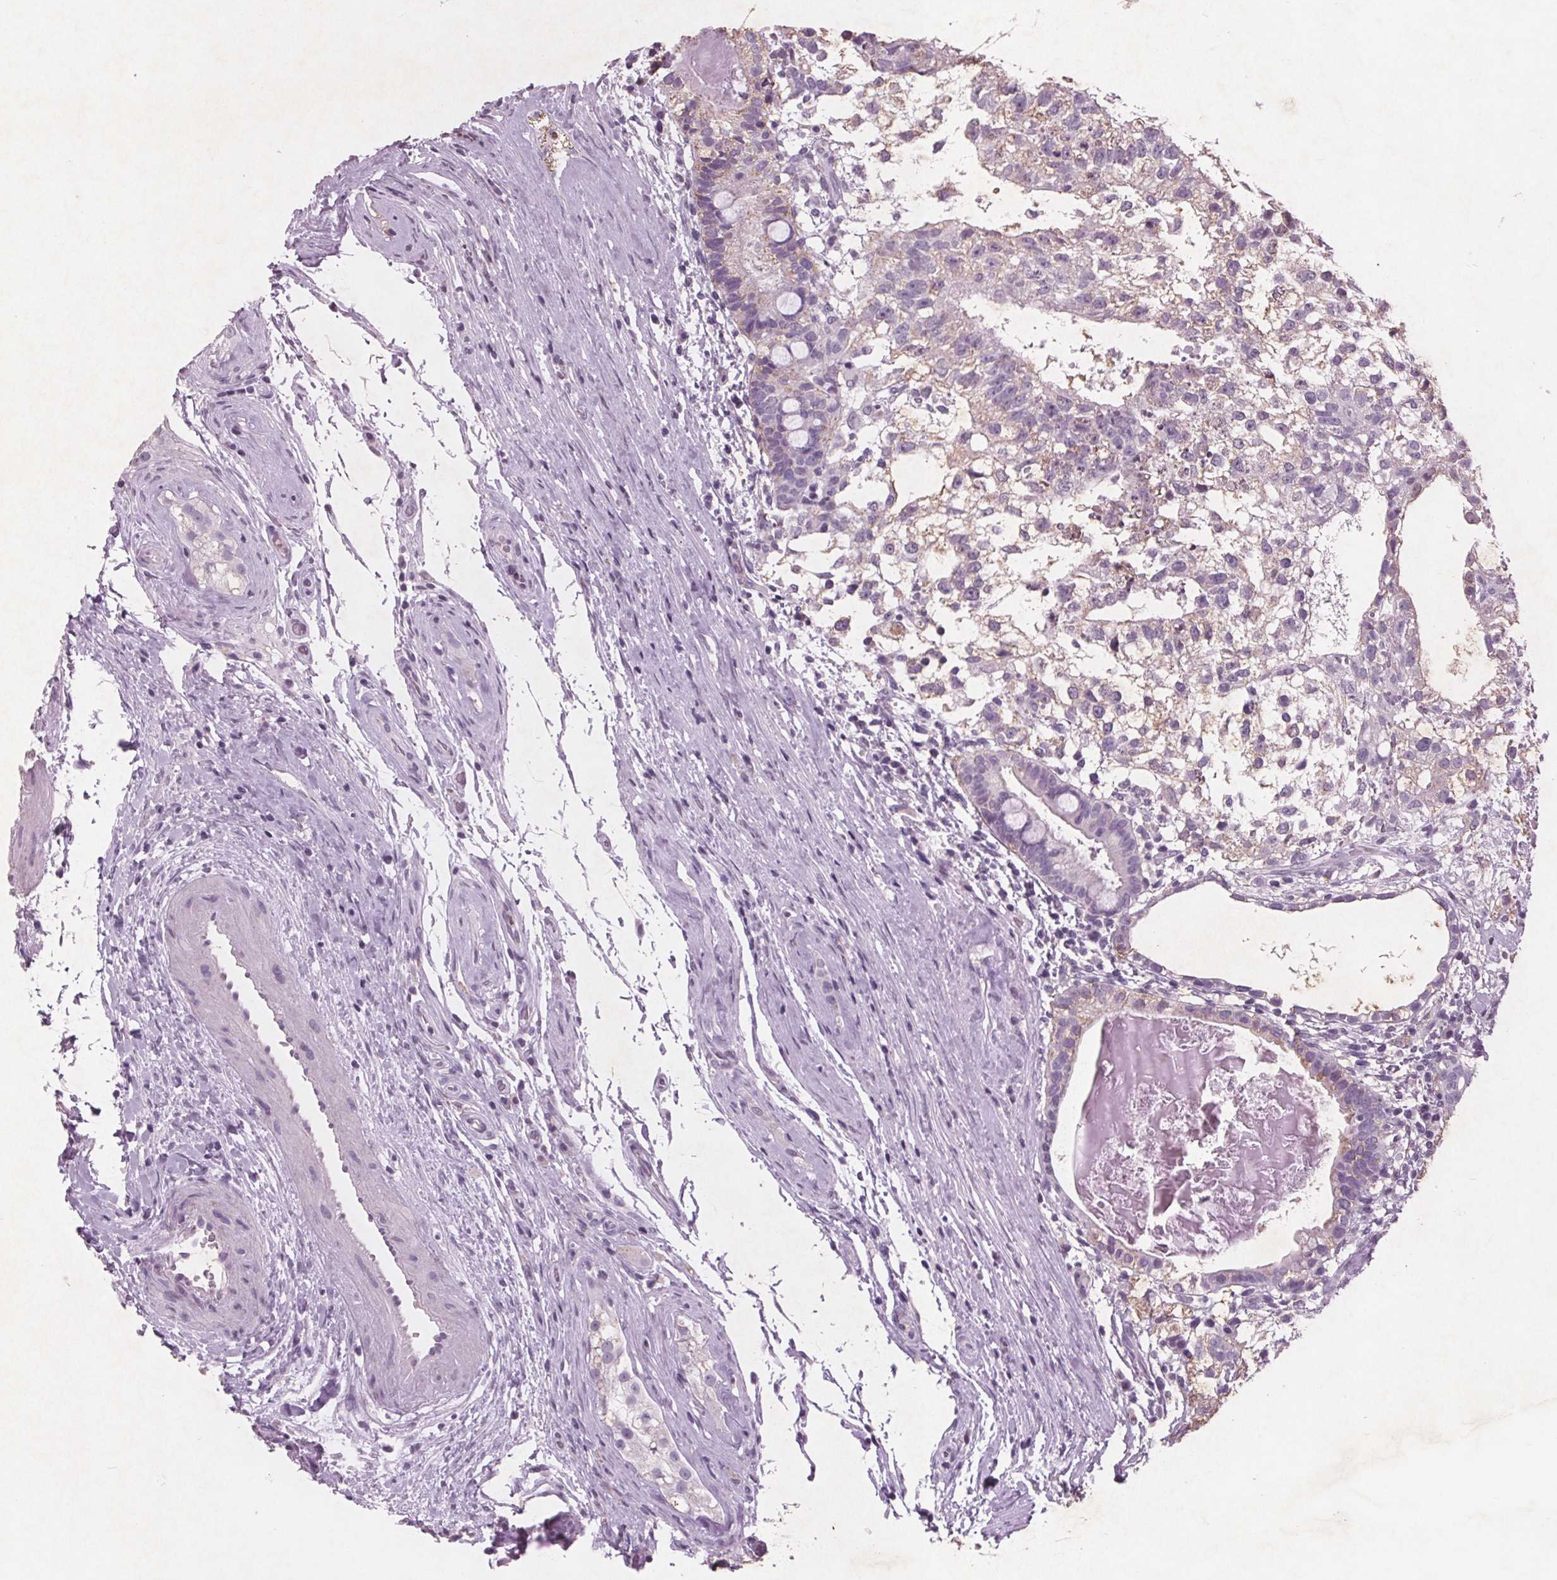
{"staining": {"intensity": "weak", "quantity": "<25%", "location": "cytoplasmic/membranous"}, "tissue": "testis cancer", "cell_type": "Tumor cells", "image_type": "cancer", "snomed": [{"axis": "morphology", "description": "Seminoma, NOS"}, {"axis": "morphology", "description": "Carcinoma, Embryonal, NOS"}, {"axis": "topography", "description": "Testis"}], "caption": "The photomicrograph demonstrates no staining of tumor cells in testis seminoma. Brightfield microscopy of immunohistochemistry stained with DAB (brown) and hematoxylin (blue), captured at high magnification.", "gene": "PTPN14", "patient": {"sex": "male", "age": 41}}